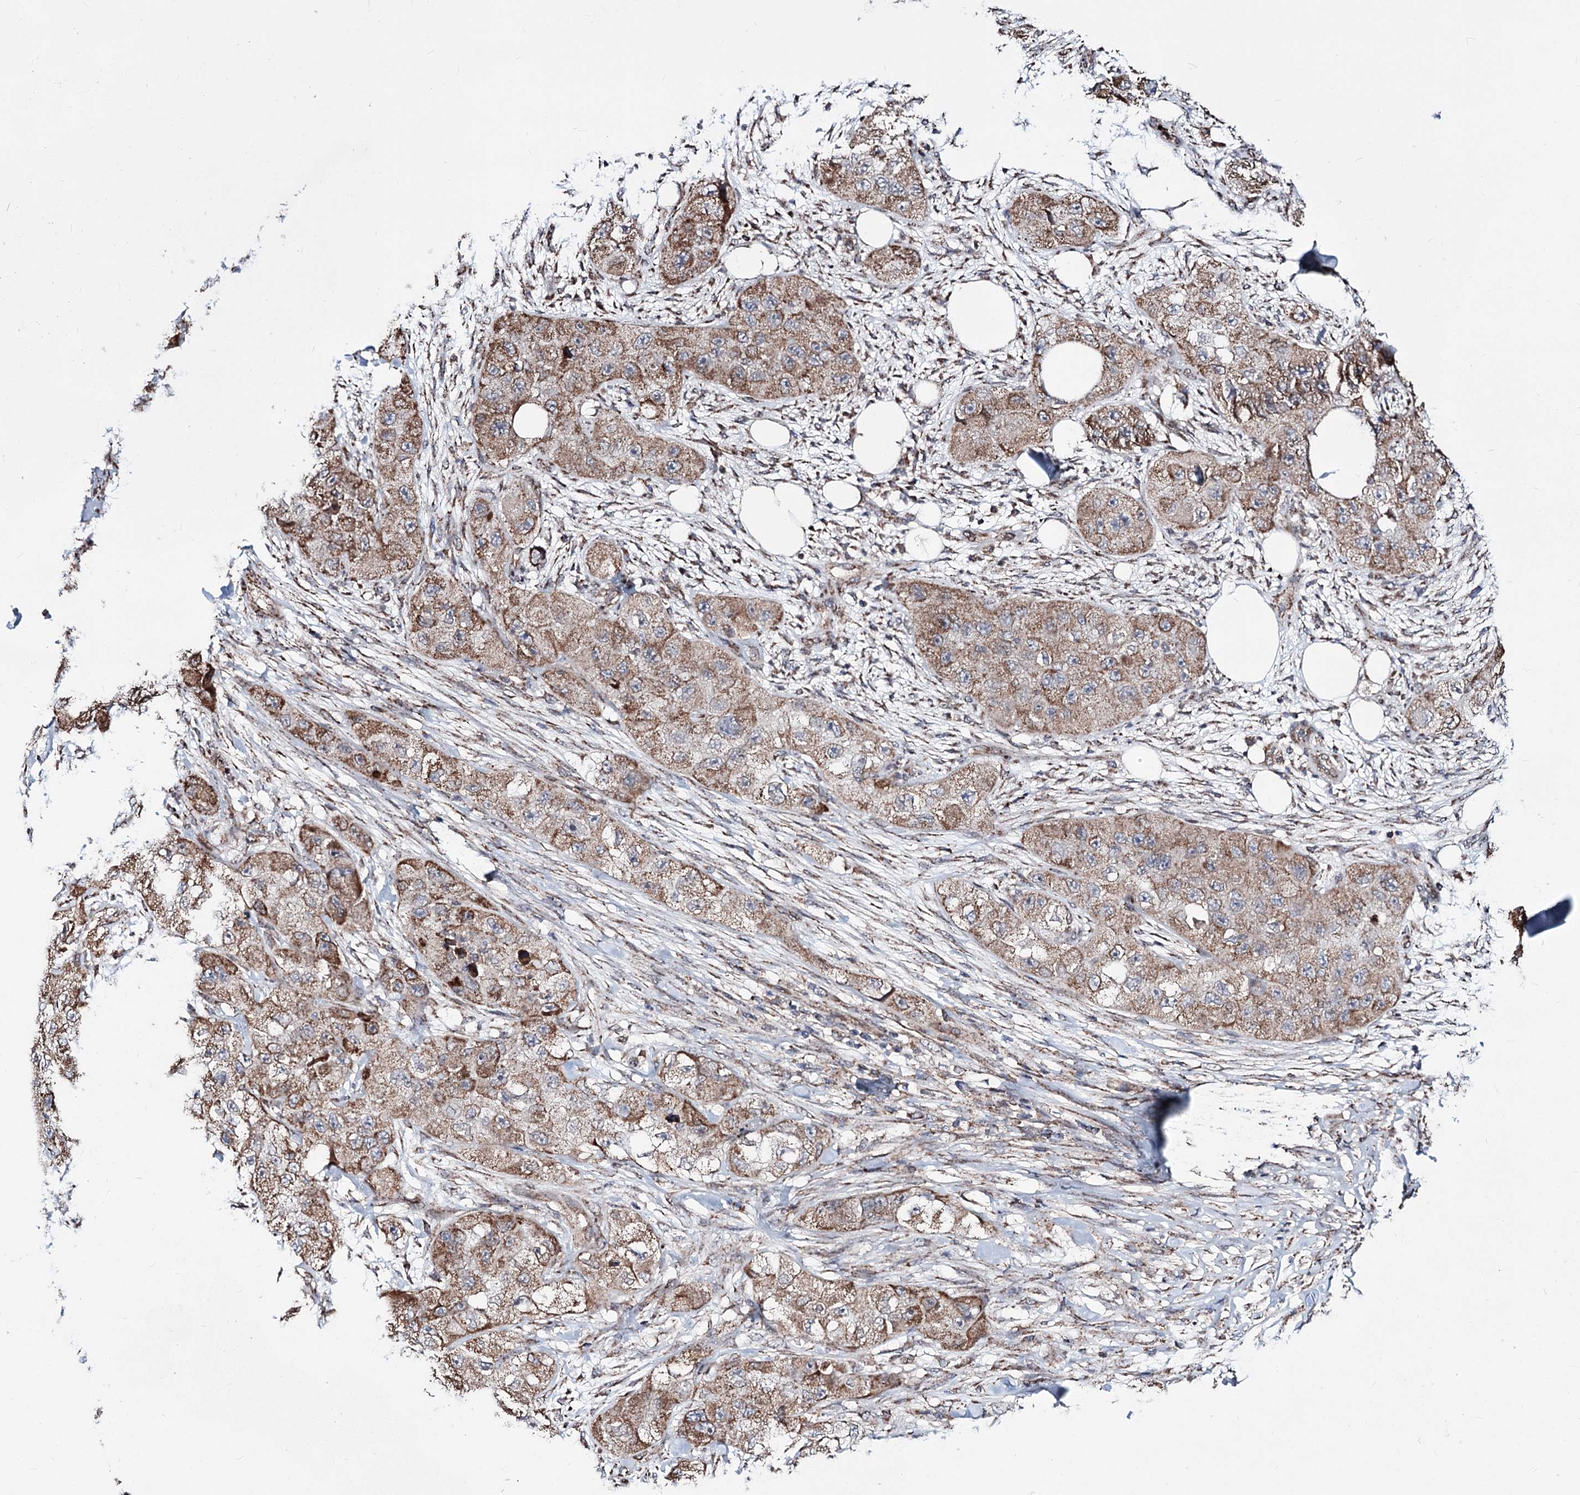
{"staining": {"intensity": "moderate", "quantity": ">75%", "location": "cytoplasmic/membranous"}, "tissue": "skin cancer", "cell_type": "Tumor cells", "image_type": "cancer", "snomed": [{"axis": "morphology", "description": "Squamous cell carcinoma, NOS"}, {"axis": "topography", "description": "Skin"}, {"axis": "topography", "description": "Subcutis"}], "caption": "A high-resolution image shows immunohistochemistry staining of skin squamous cell carcinoma, which shows moderate cytoplasmic/membranous expression in approximately >75% of tumor cells.", "gene": "CREB3L4", "patient": {"sex": "male", "age": 73}}